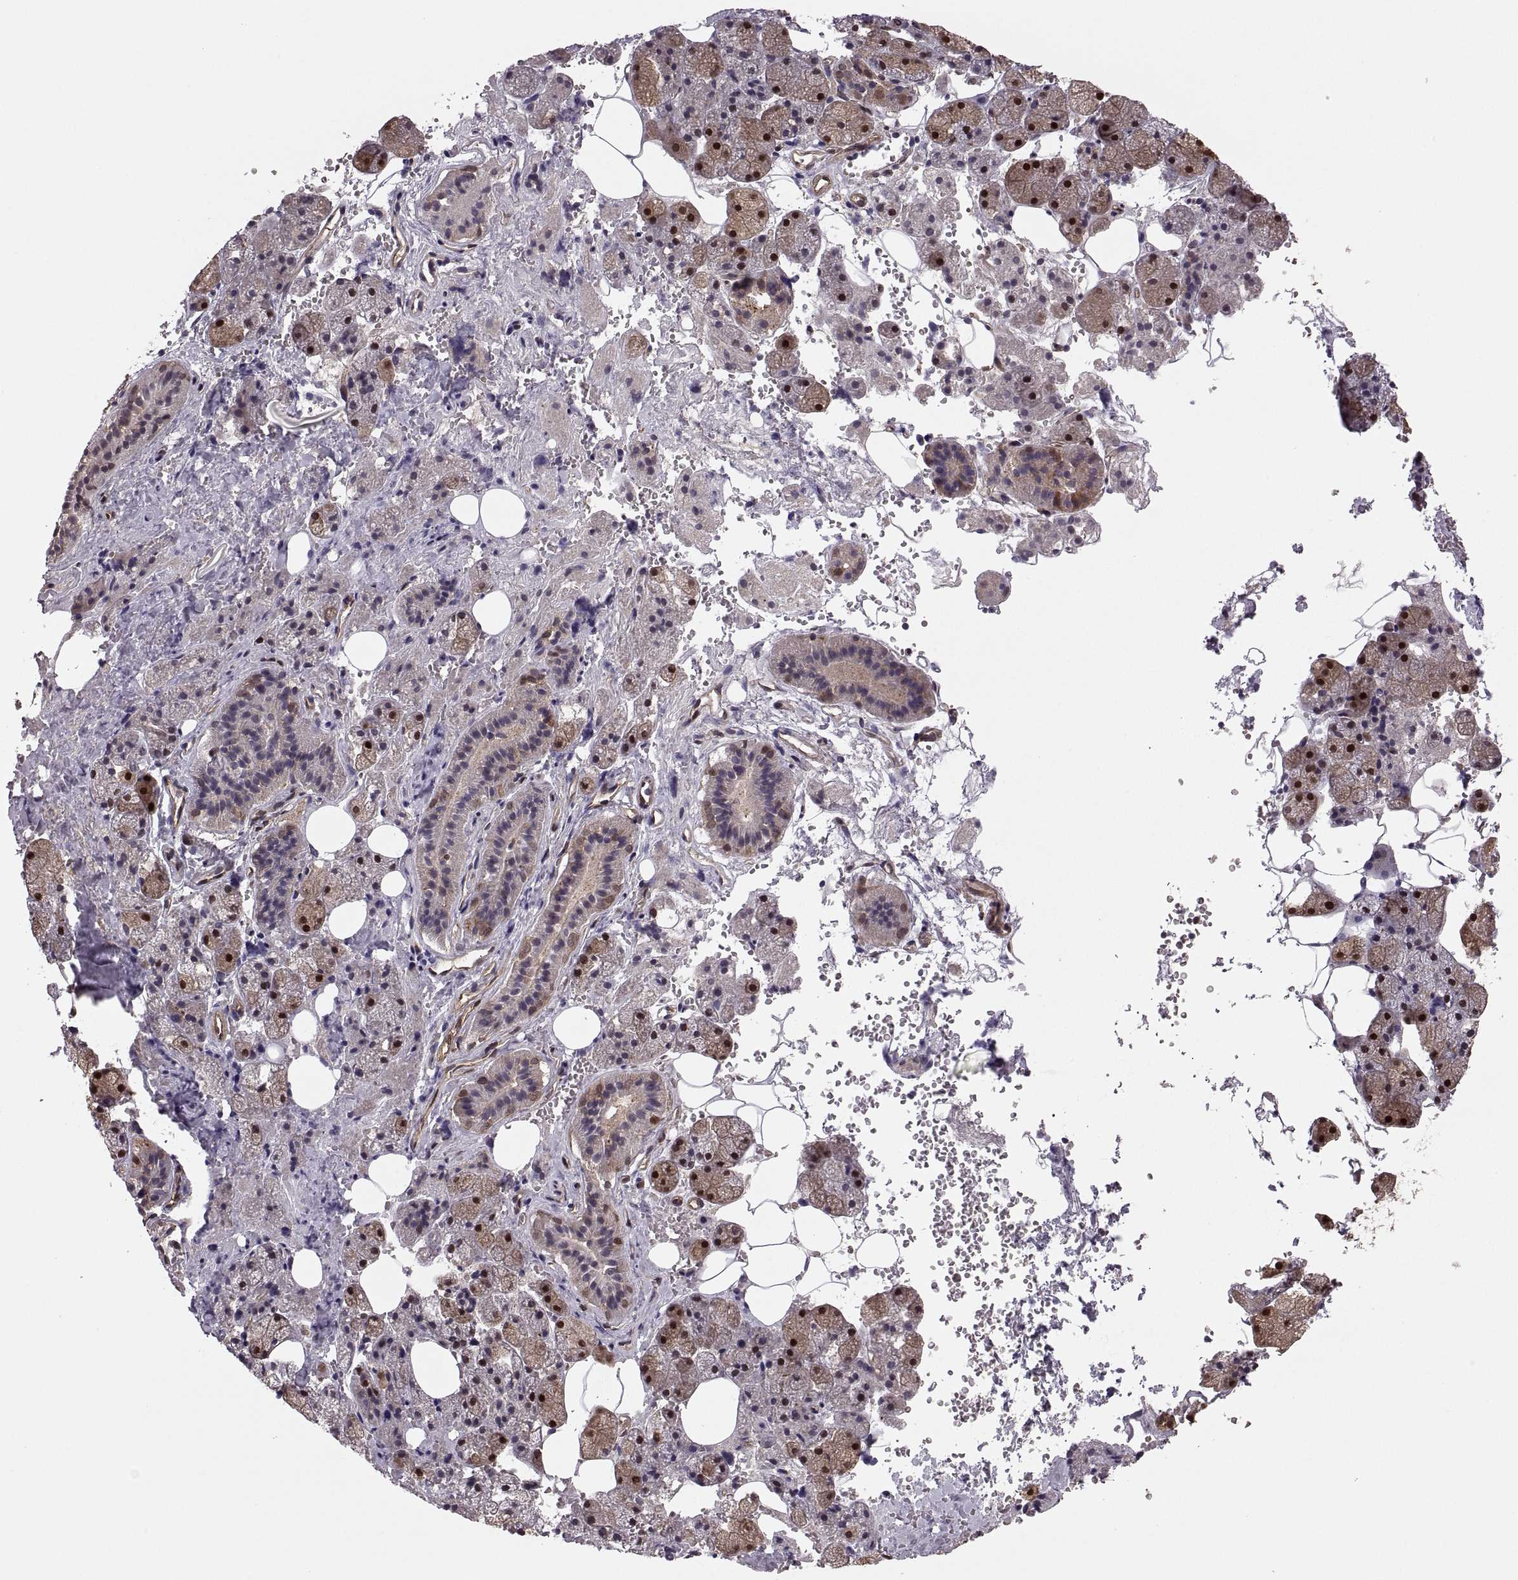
{"staining": {"intensity": "moderate", "quantity": ">75%", "location": "cytoplasmic/membranous,nuclear"}, "tissue": "salivary gland", "cell_type": "Glandular cells", "image_type": "normal", "snomed": [{"axis": "morphology", "description": "Normal tissue, NOS"}, {"axis": "topography", "description": "Salivary gland"}], "caption": "Approximately >75% of glandular cells in benign salivary gland show moderate cytoplasmic/membranous,nuclear protein expression as visualized by brown immunohistochemical staining.", "gene": "DEDD", "patient": {"sex": "male", "age": 38}}